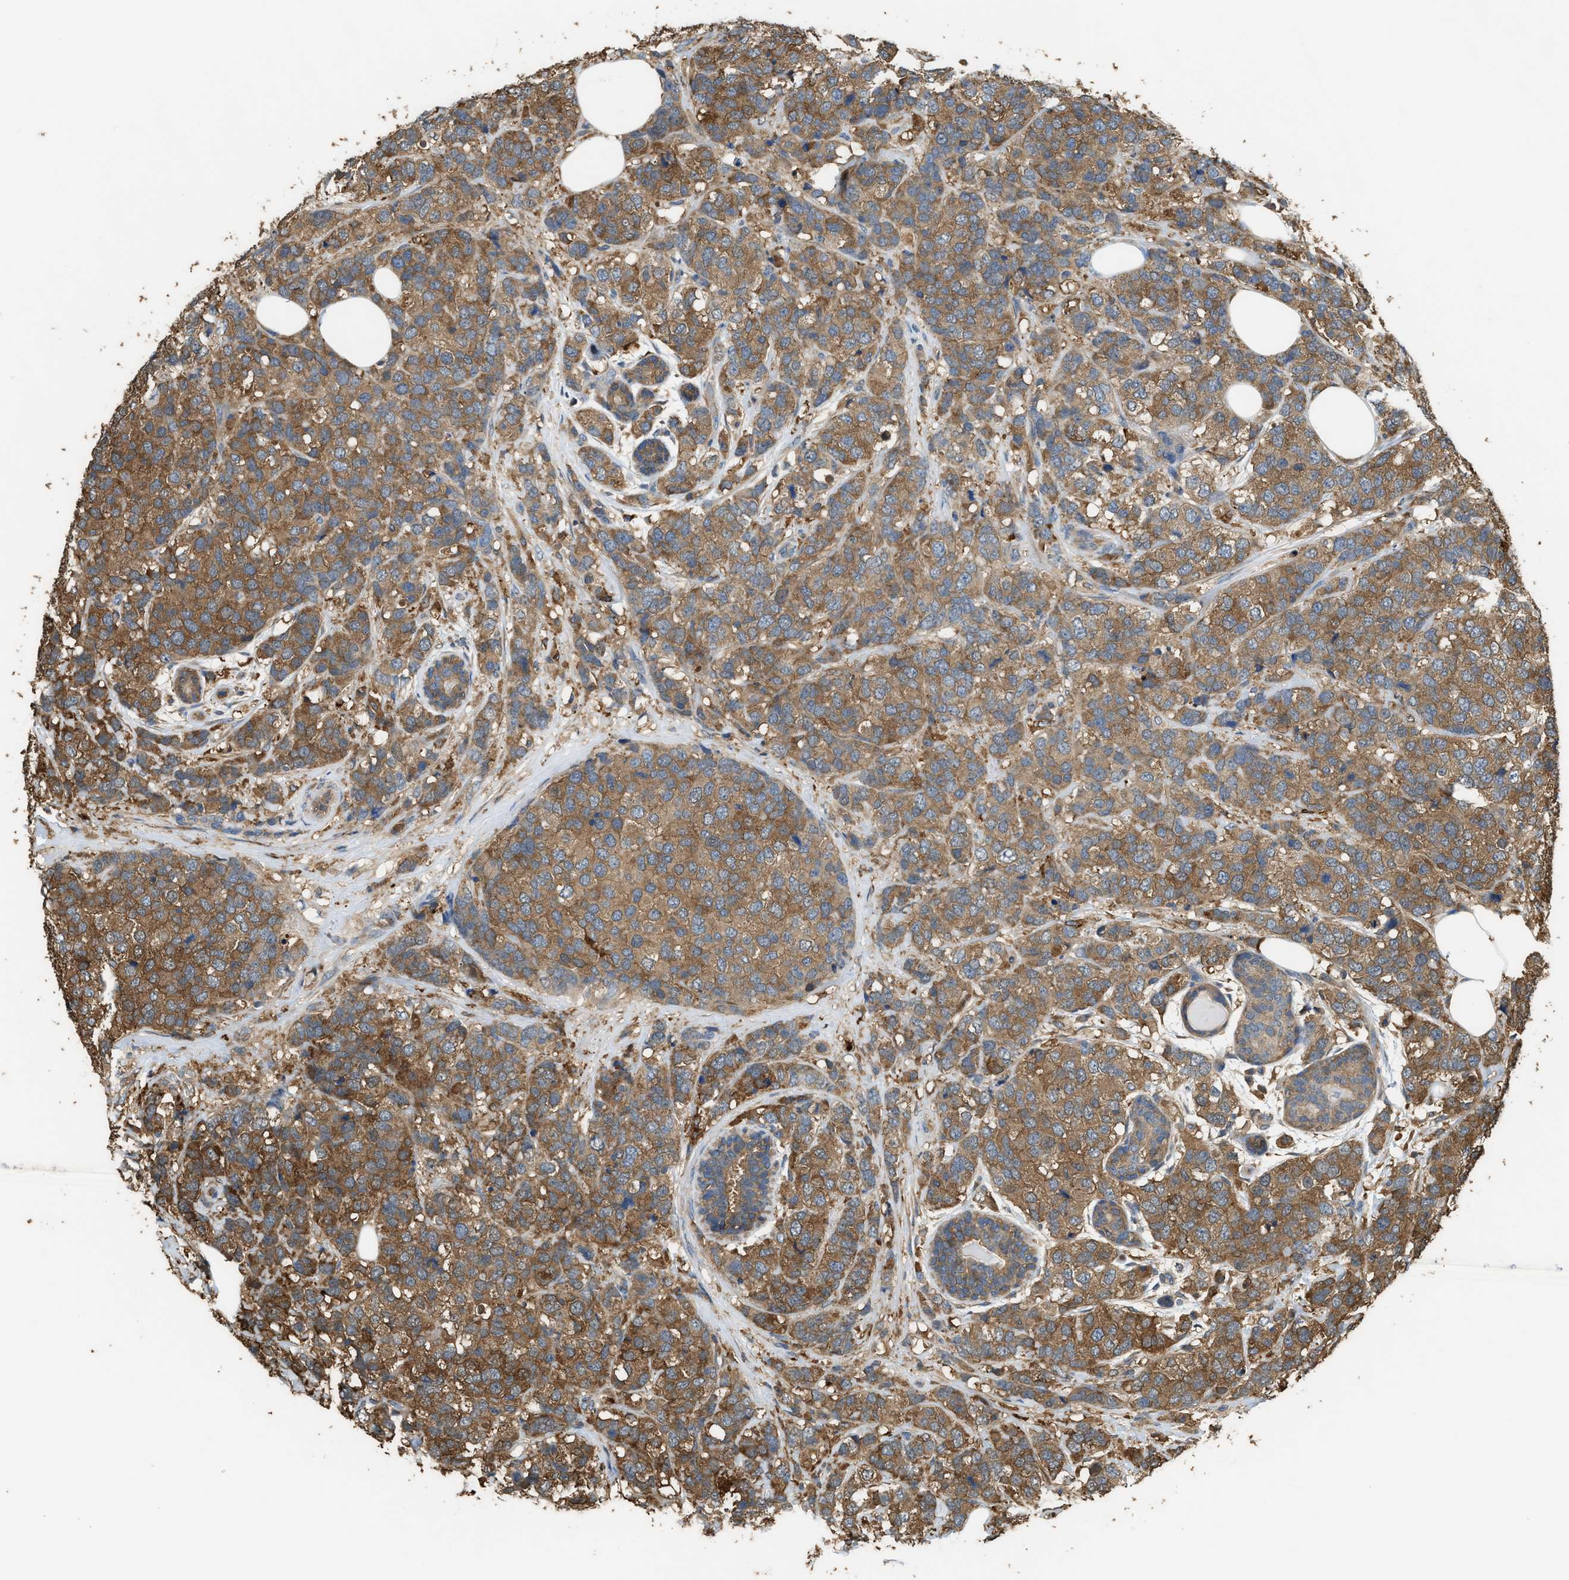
{"staining": {"intensity": "moderate", "quantity": ">75%", "location": "cytoplasmic/membranous"}, "tissue": "breast cancer", "cell_type": "Tumor cells", "image_type": "cancer", "snomed": [{"axis": "morphology", "description": "Lobular carcinoma"}, {"axis": "topography", "description": "Breast"}], "caption": "Immunohistochemistry image of neoplastic tissue: breast cancer stained using immunohistochemistry (IHC) shows medium levels of moderate protein expression localized specifically in the cytoplasmic/membranous of tumor cells, appearing as a cytoplasmic/membranous brown color.", "gene": "ATIC", "patient": {"sex": "female", "age": 59}}